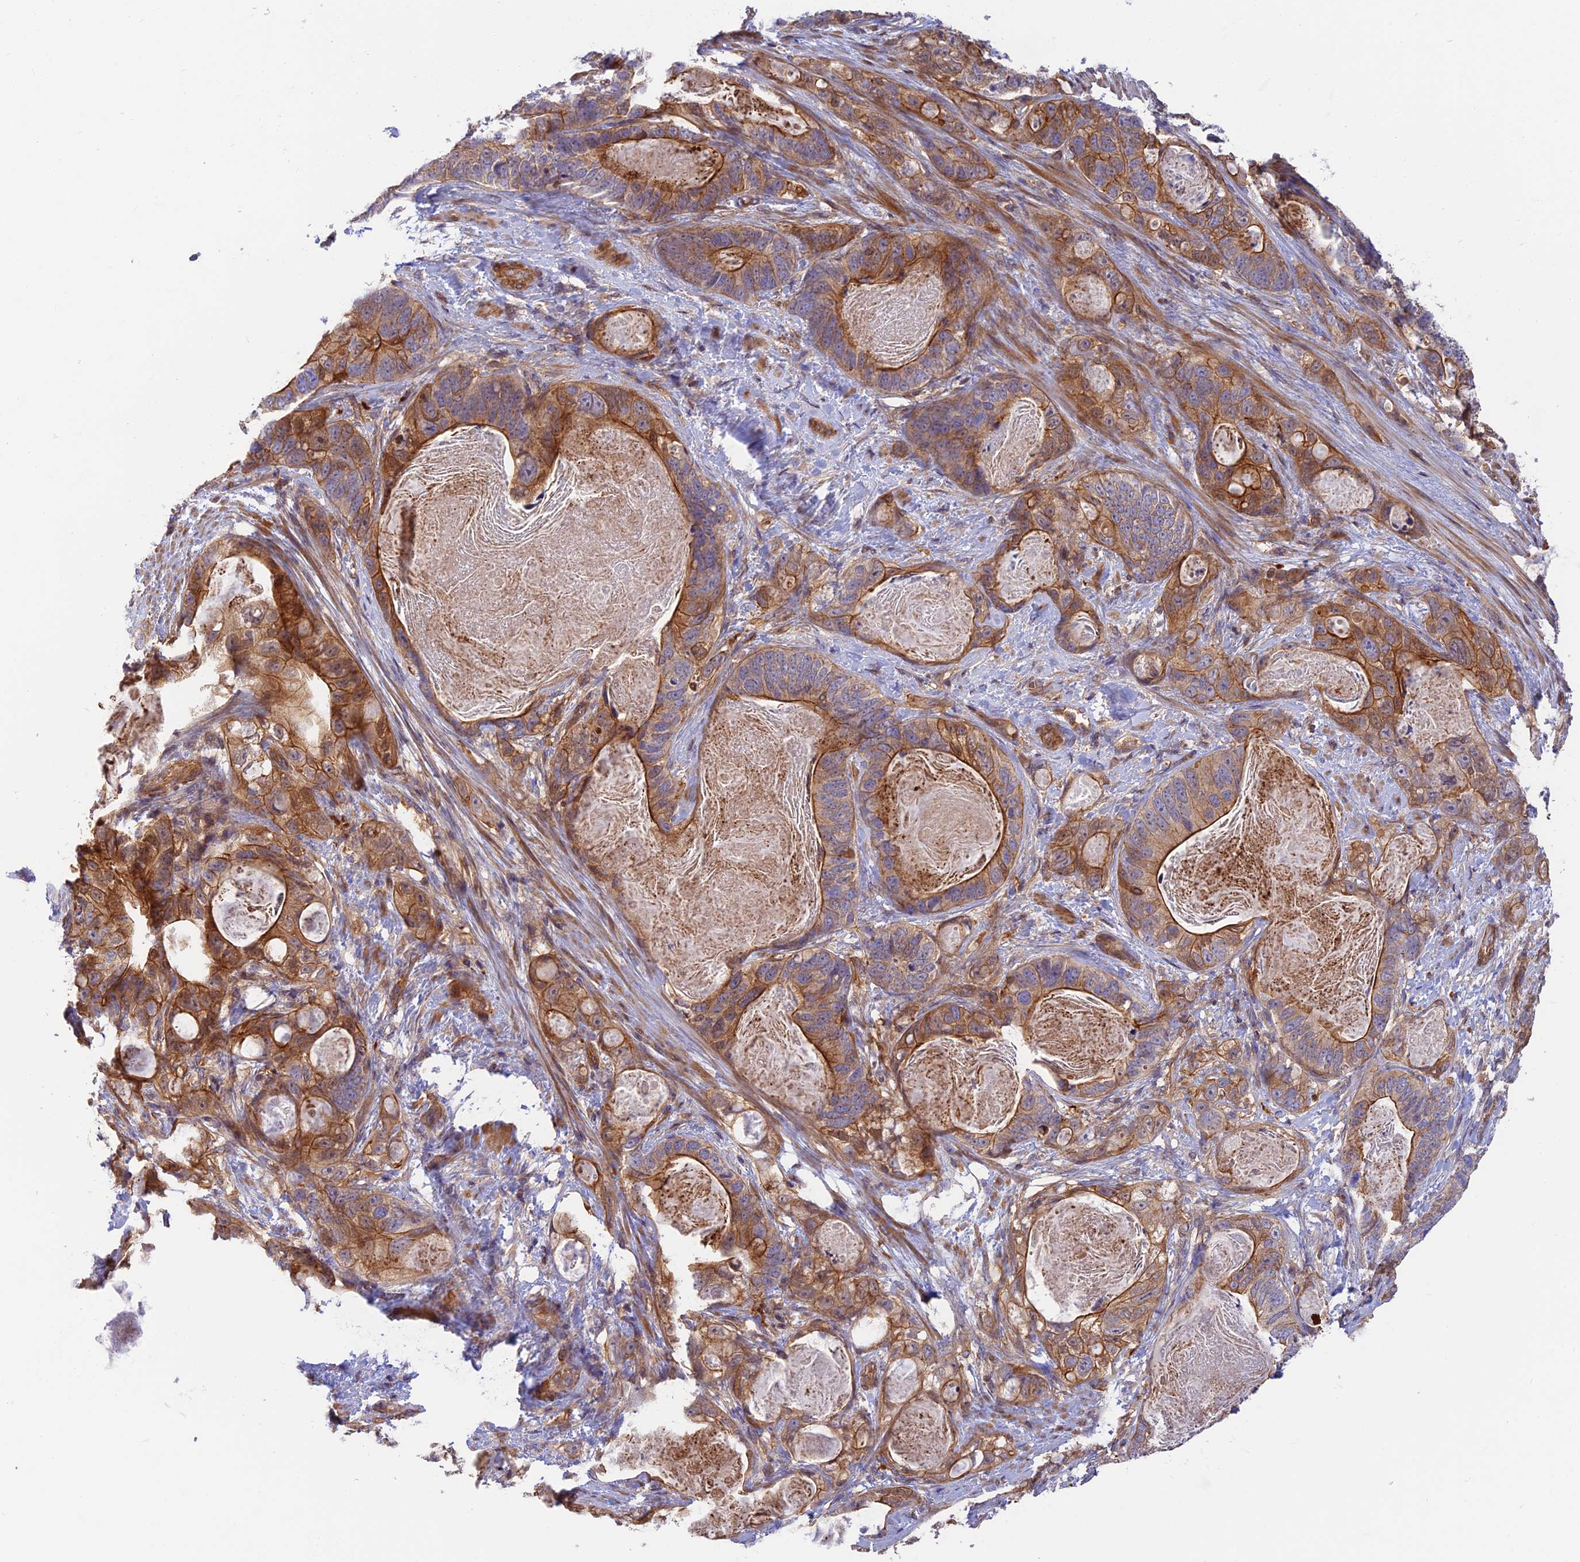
{"staining": {"intensity": "moderate", "quantity": ">75%", "location": "cytoplasmic/membranous"}, "tissue": "stomach cancer", "cell_type": "Tumor cells", "image_type": "cancer", "snomed": [{"axis": "morphology", "description": "Normal tissue, NOS"}, {"axis": "morphology", "description": "Adenocarcinoma, NOS"}, {"axis": "topography", "description": "Stomach"}], "caption": "Immunohistochemical staining of human stomach cancer (adenocarcinoma) displays moderate cytoplasmic/membranous protein expression in approximately >75% of tumor cells.", "gene": "PPP1R12C", "patient": {"sex": "female", "age": 89}}